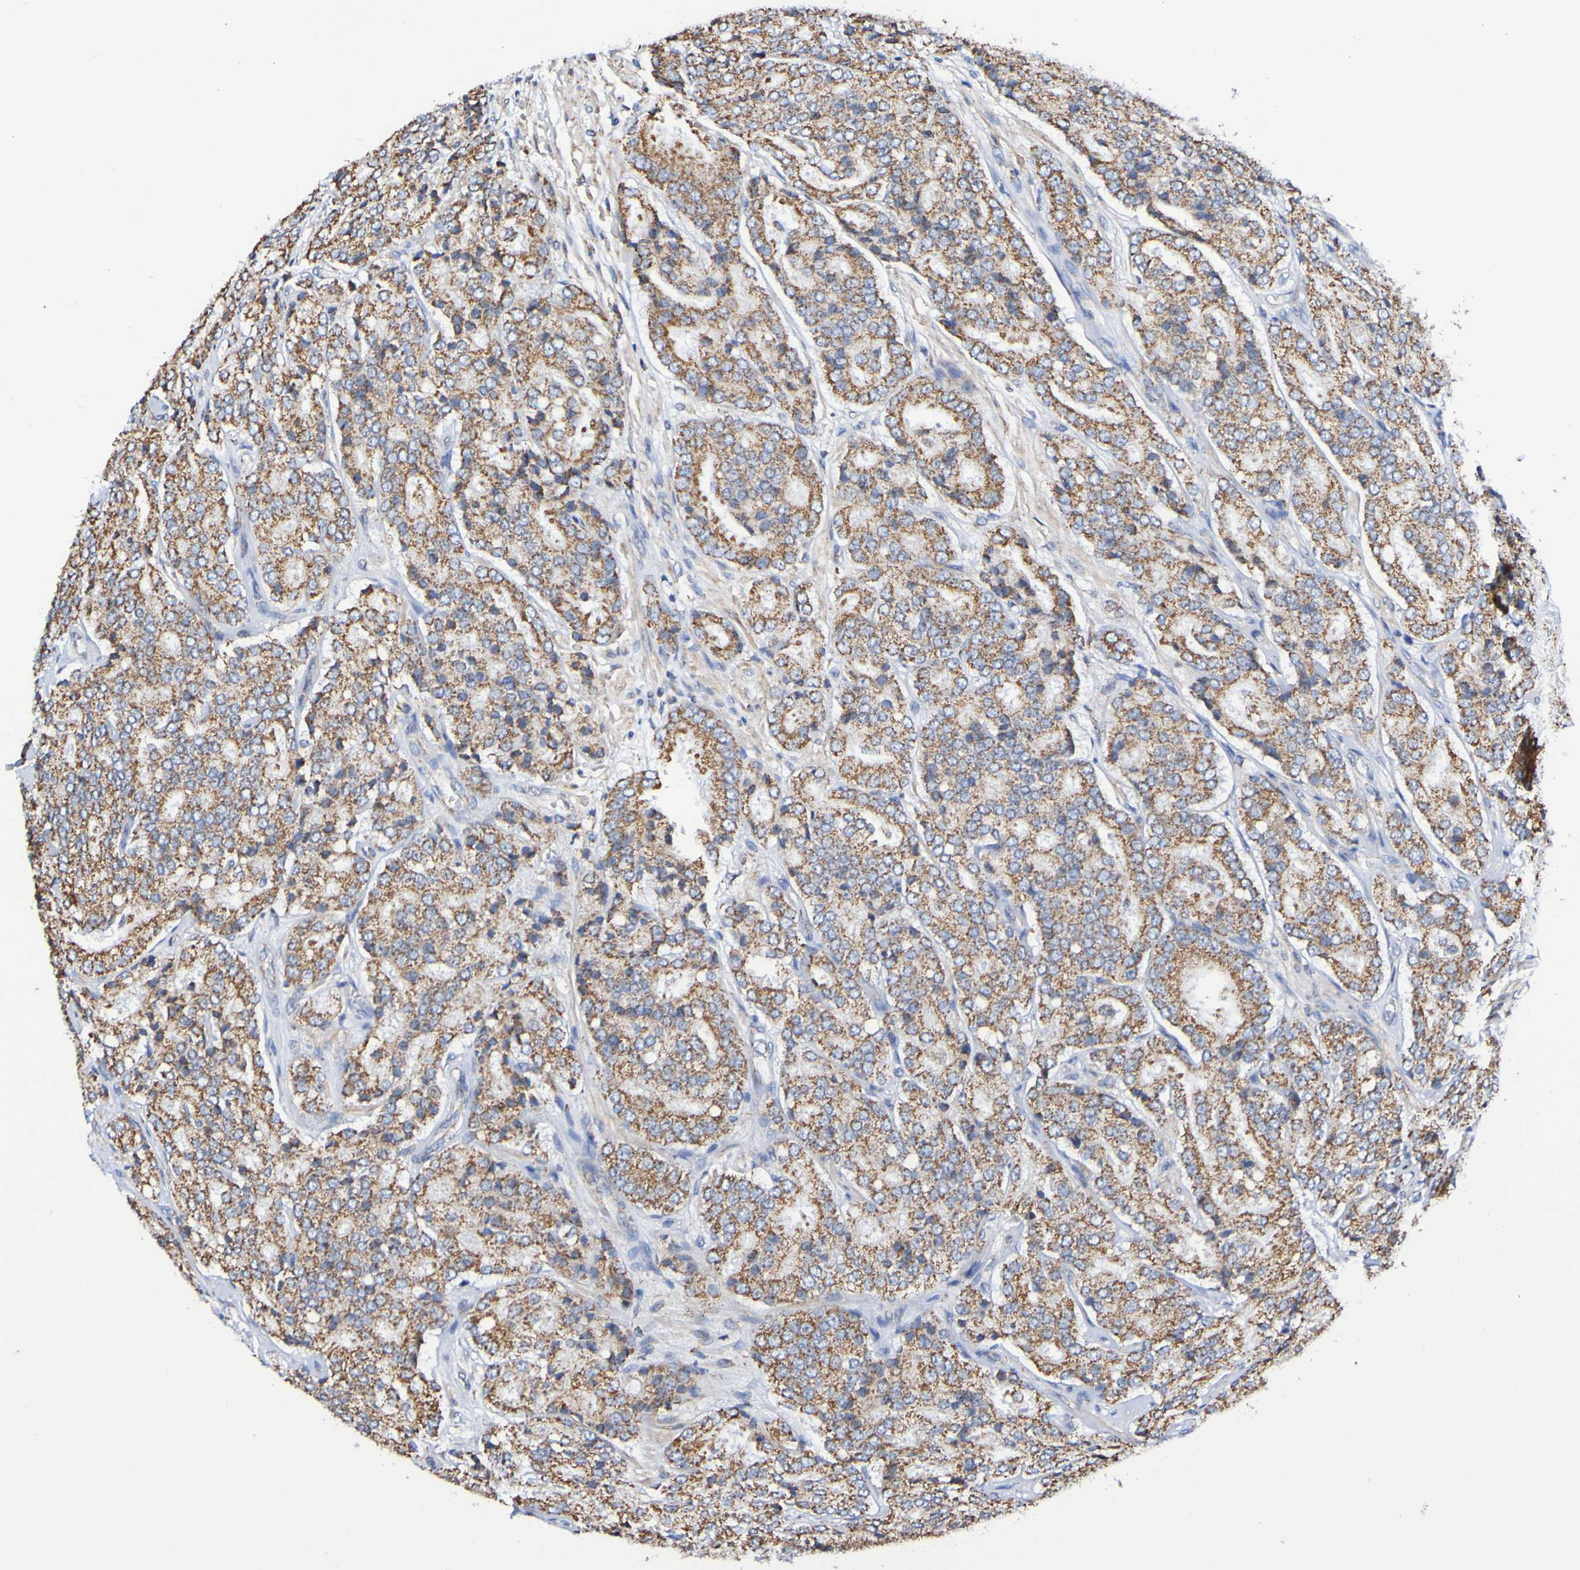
{"staining": {"intensity": "moderate", "quantity": ">75%", "location": "cytoplasmic/membranous"}, "tissue": "prostate cancer", "cell_type": "Tumor cells", "image_type": "cancer", "snomed": [{"axis": "morphology", "description": "Adenocarcinoma, High grade"}, {"axis": "topography", "description": "Prostate"}], "caption": "A brown stain labels moderate cytoplasmic/membranous staining of a protein in prostate cancer (adenocarcinoma (high-grade)) tumor cells.", "gene": "IL18R1", "patient": {"sex": "male", "age": 65}}